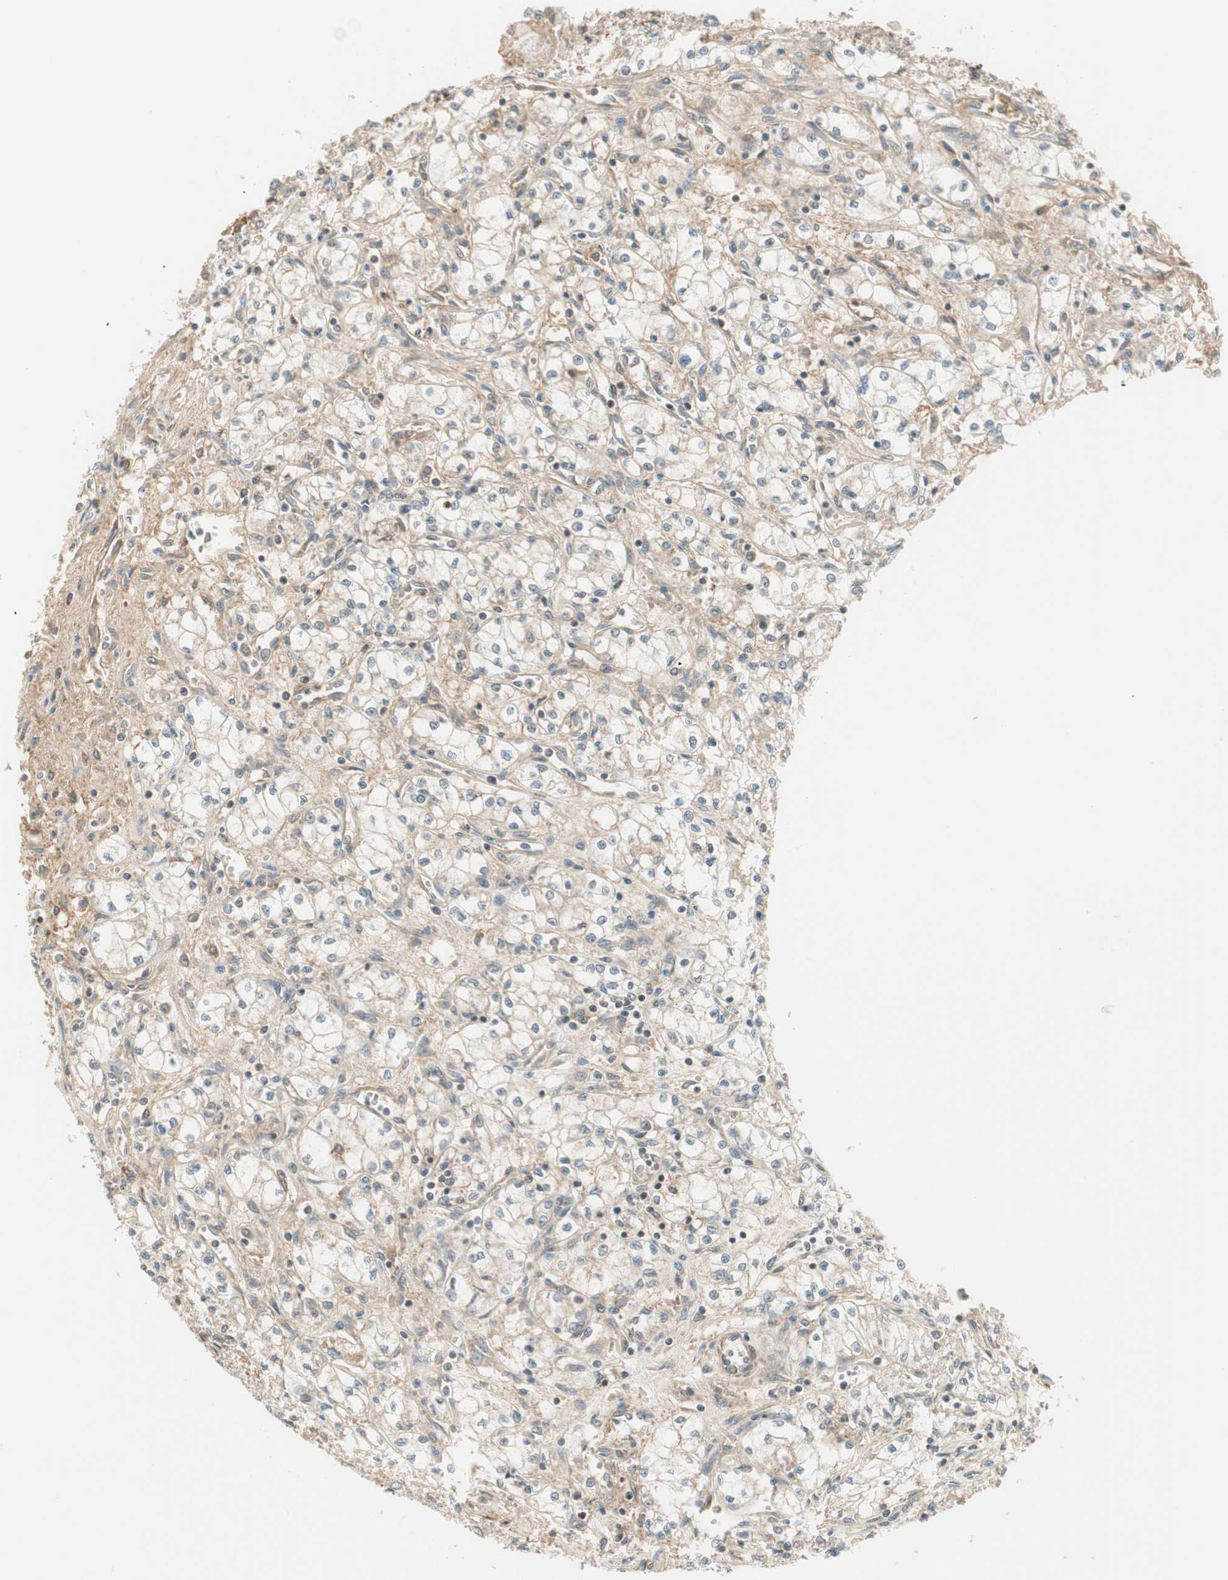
{"staining": {"intensity": "negative", "quantity": "none", "location": "none"}, "tissue": "renal cancer", "cell_type": "Tumor cells", "image_type": "cancer", "snomed": [{"axis": "morphology", "description": "Normal tissue, NOS"}, {"axis": "morphology", "description": "Adenocarcinoma, NOS"}, {"axis": "topography", "description": "Kidney"}], "caption": "Immunohistochemistry photomicrograph of adenocarcinoma (renal) stained for a protein (brown), which displays no staining in tumor cells.", "gene": "SFRP1", "patient": {"sex": "male", "age": 59}}